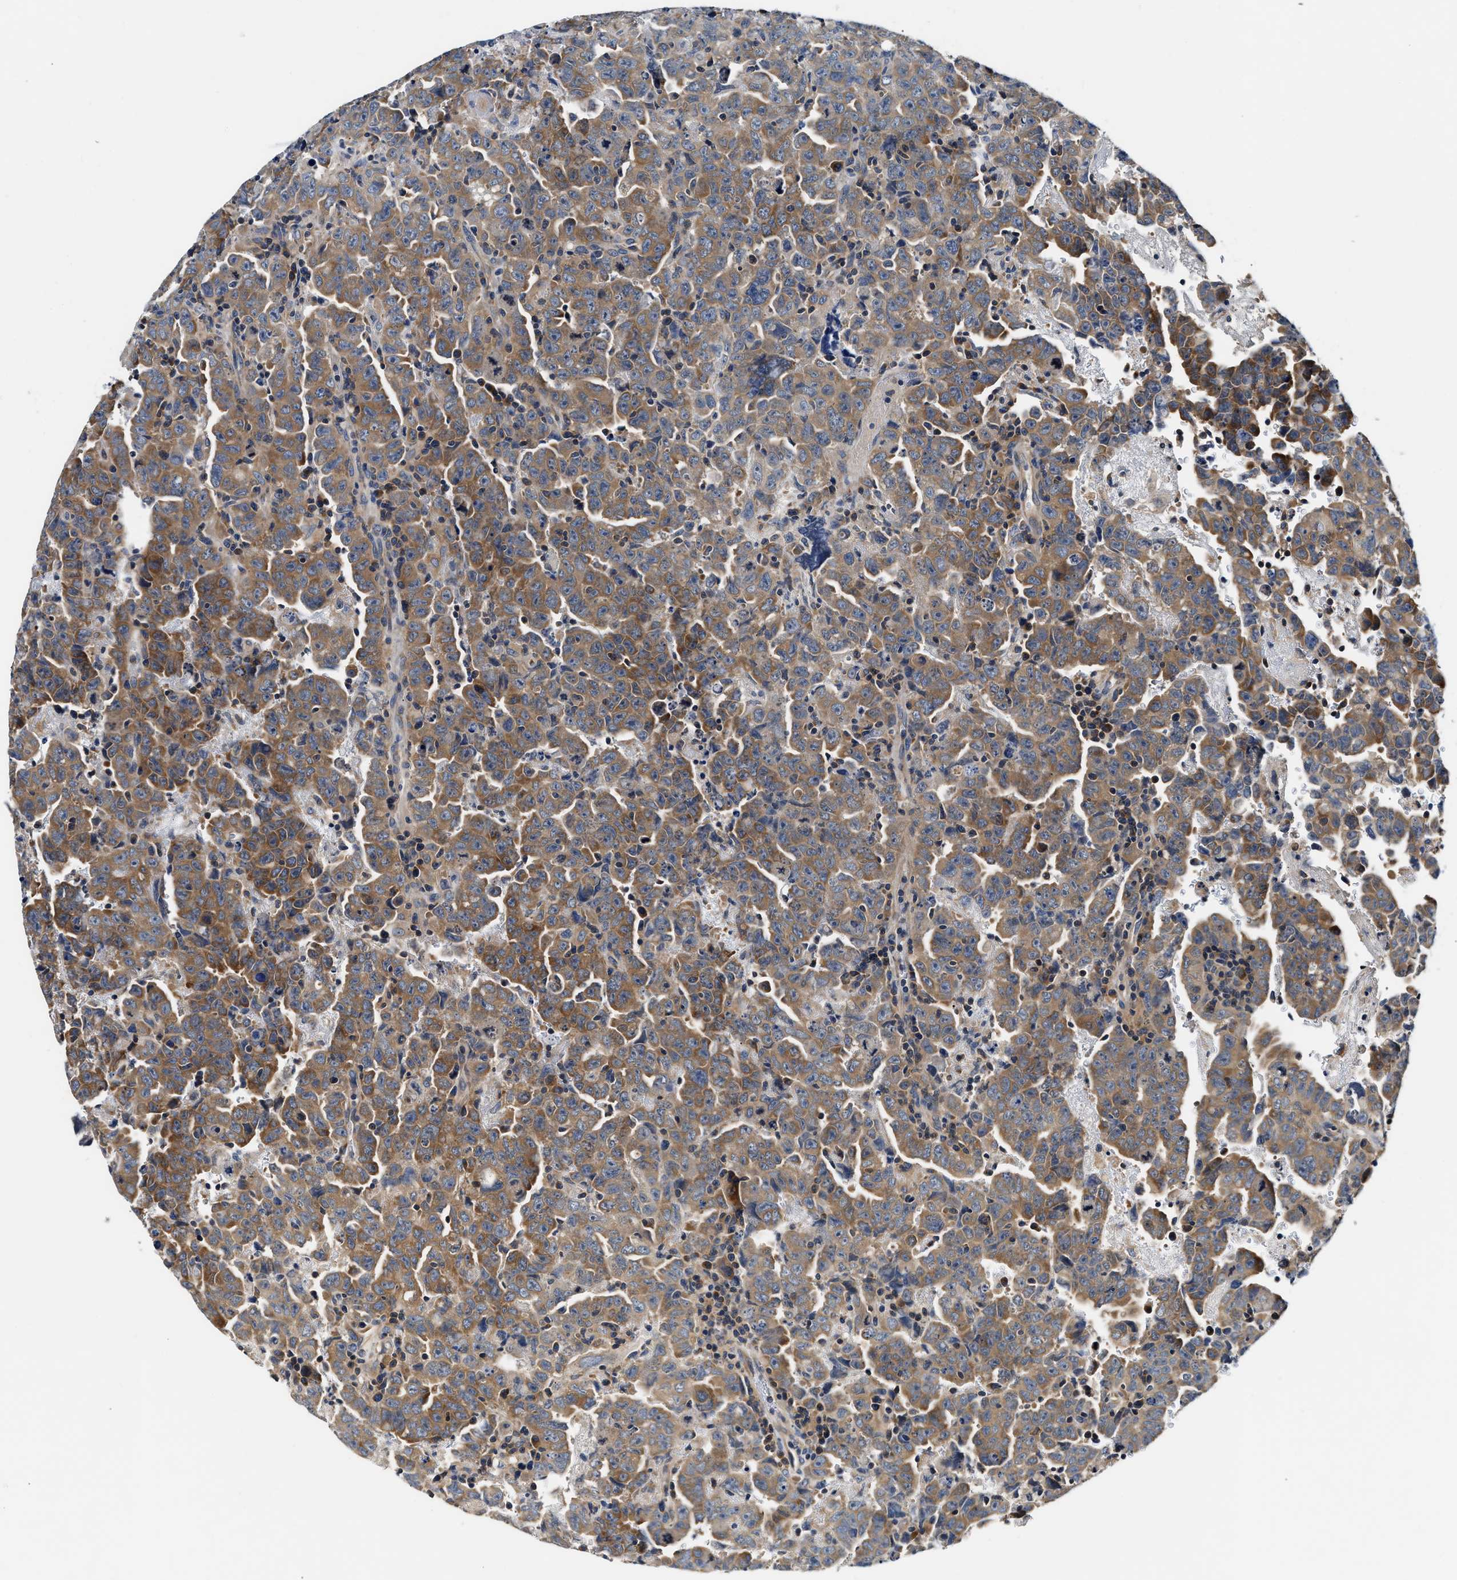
{"staining": {"intensity": "moderate", "quantity": ">75%", "location": "cytoplasmic/membranous"}, "tissue": "testis cancer", "cell_type": "Tumor cells", "image_type": "cancer", "snomed": [{"axis": "morphology", "description": "Carcinoma, Embryonal, NOS"}, {"axis": "topography", "description": "Testis"}], "caption": "Testis cancer (embryonal carcinoma) stained with DAB immunohistochemistry reveals medium levels of moderate cytoplasmic/membranous staining in about >75% of tumor cells.", "gene": "FAM185A", "patient": {"sex": "male", "age": 28}}